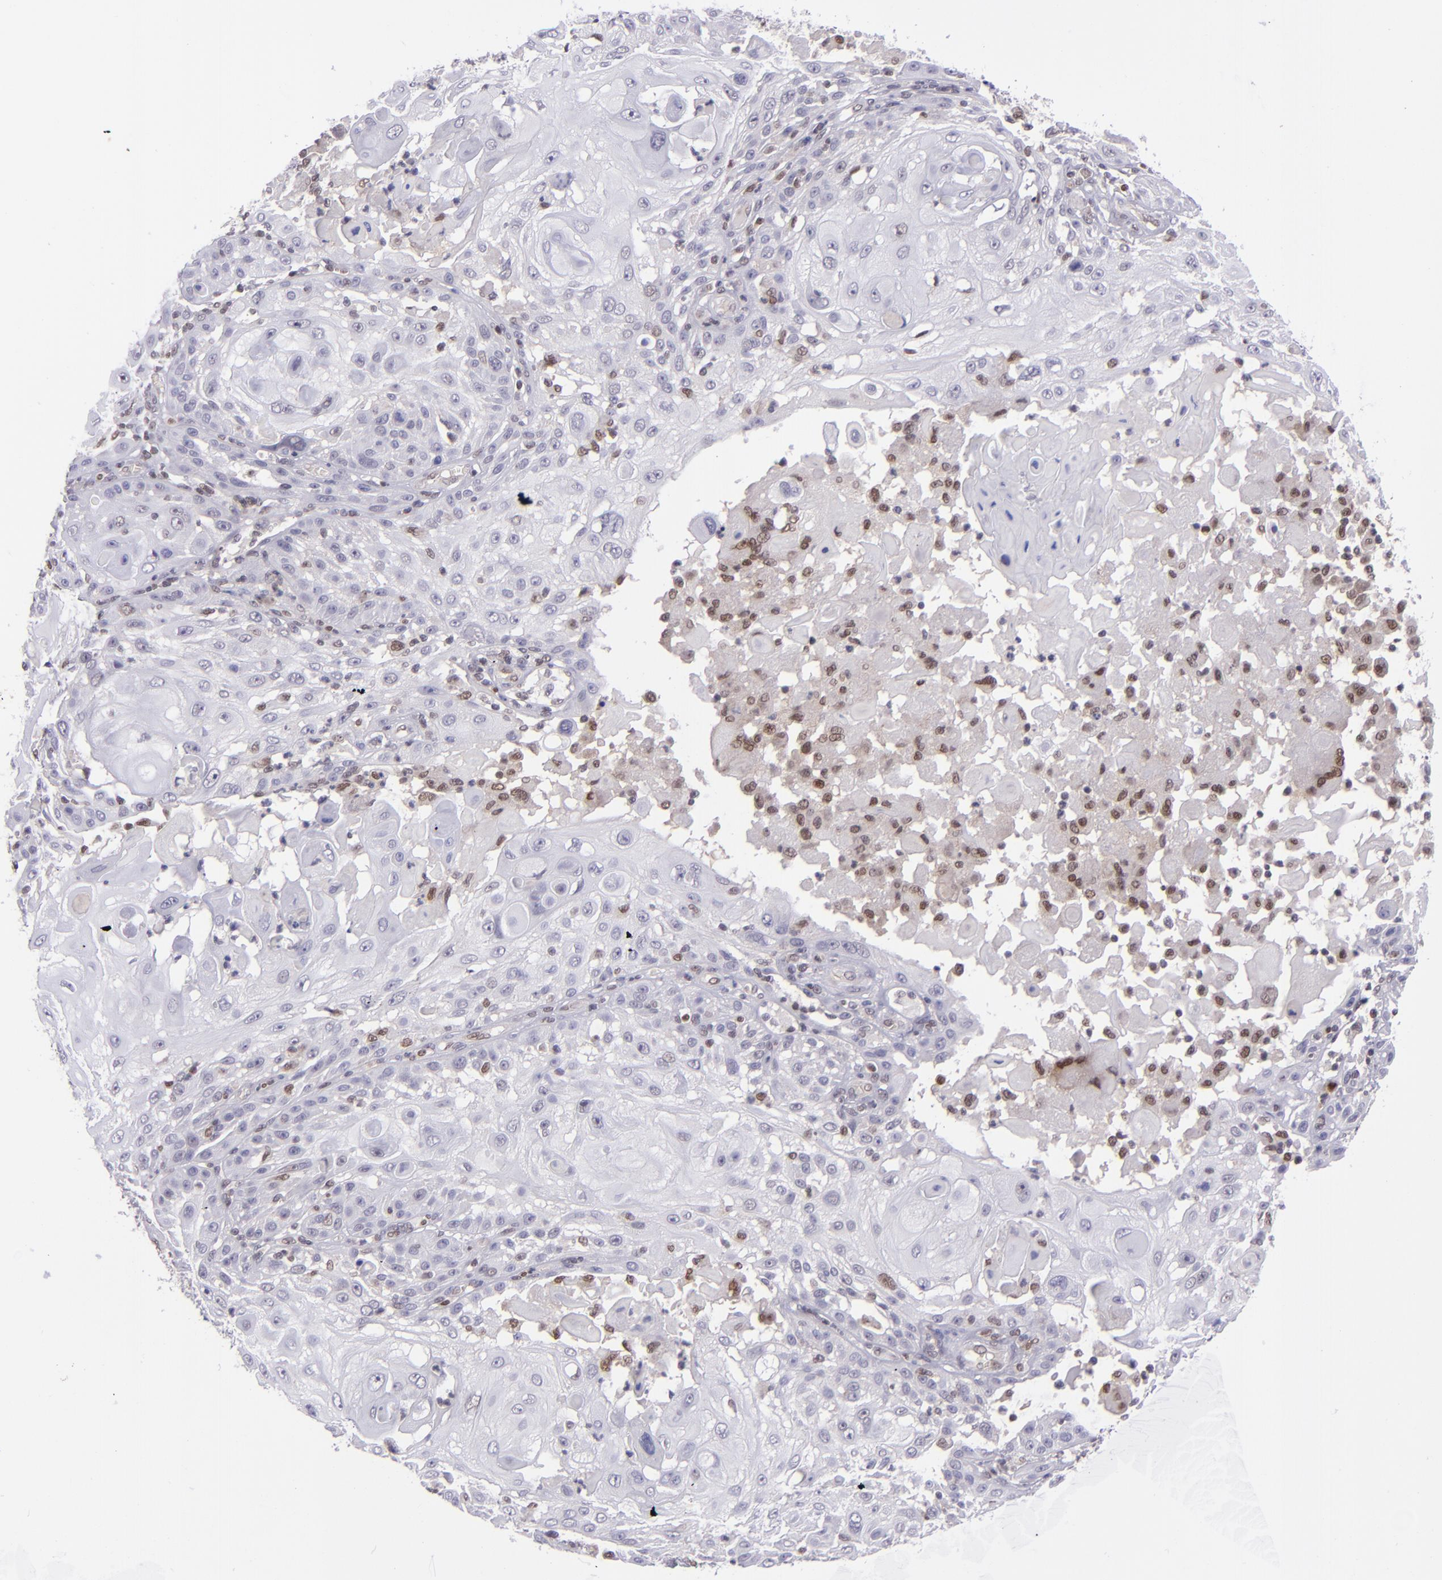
{"staining": {"intensity": "weak", "quantity": "<25%", "location": "nuclear"}, "tissue": "skin cancer", "cell_type": "Tumor cells", "image_type": "cancer", "snomed": [{"axis": "morphology", "description": "Squamous cell carcinoma, NOS"}, {"axis": "topography", "description": "Skin"}], "caption": "Image shows no protein staining in tumor cells of skin squamous cell carcinoma tissue.", "gene": "BAG1", "patient": {"sex": "female", "age": 89}}